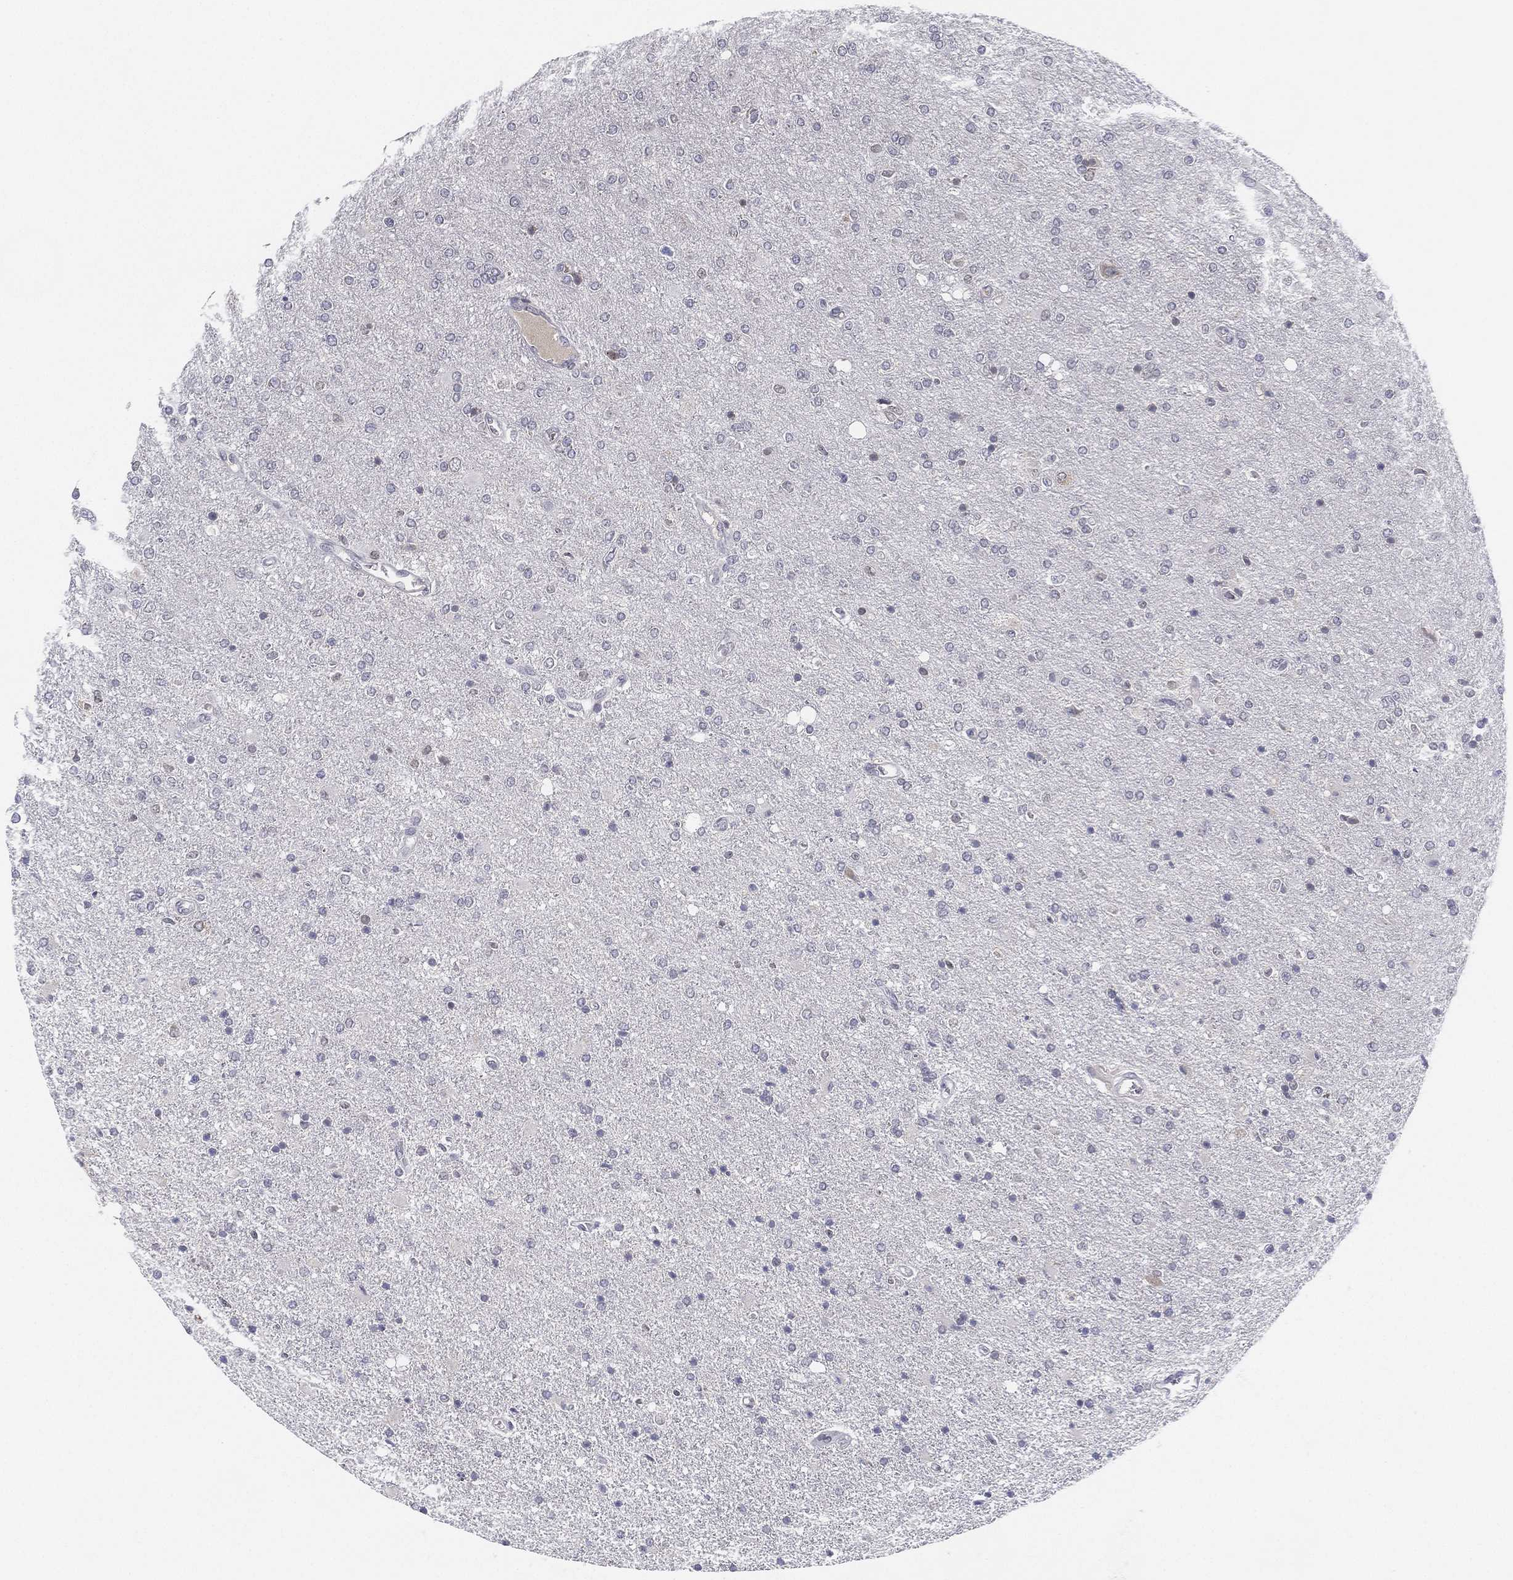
{"staining": {"intensity": "negative", "quantity": "none", "location": "none"}, "tissue": "glioma", "cell_type": "Tumor cells", "image_type": "cancer", "snomed": [{"axis": "morphology", "description": "Glioma, malignant, High grade"}, {"axis": "topography", "description": "Cerebral cortex"}], "caption": "IHC micrograph of human glioma stained for a protein (brown), which displays no staining in tumor cells. (IHC, brightfield microscopy, high magnification).", "gene": "MS4A8", "patient": {"sex": "male", "age": 70}}